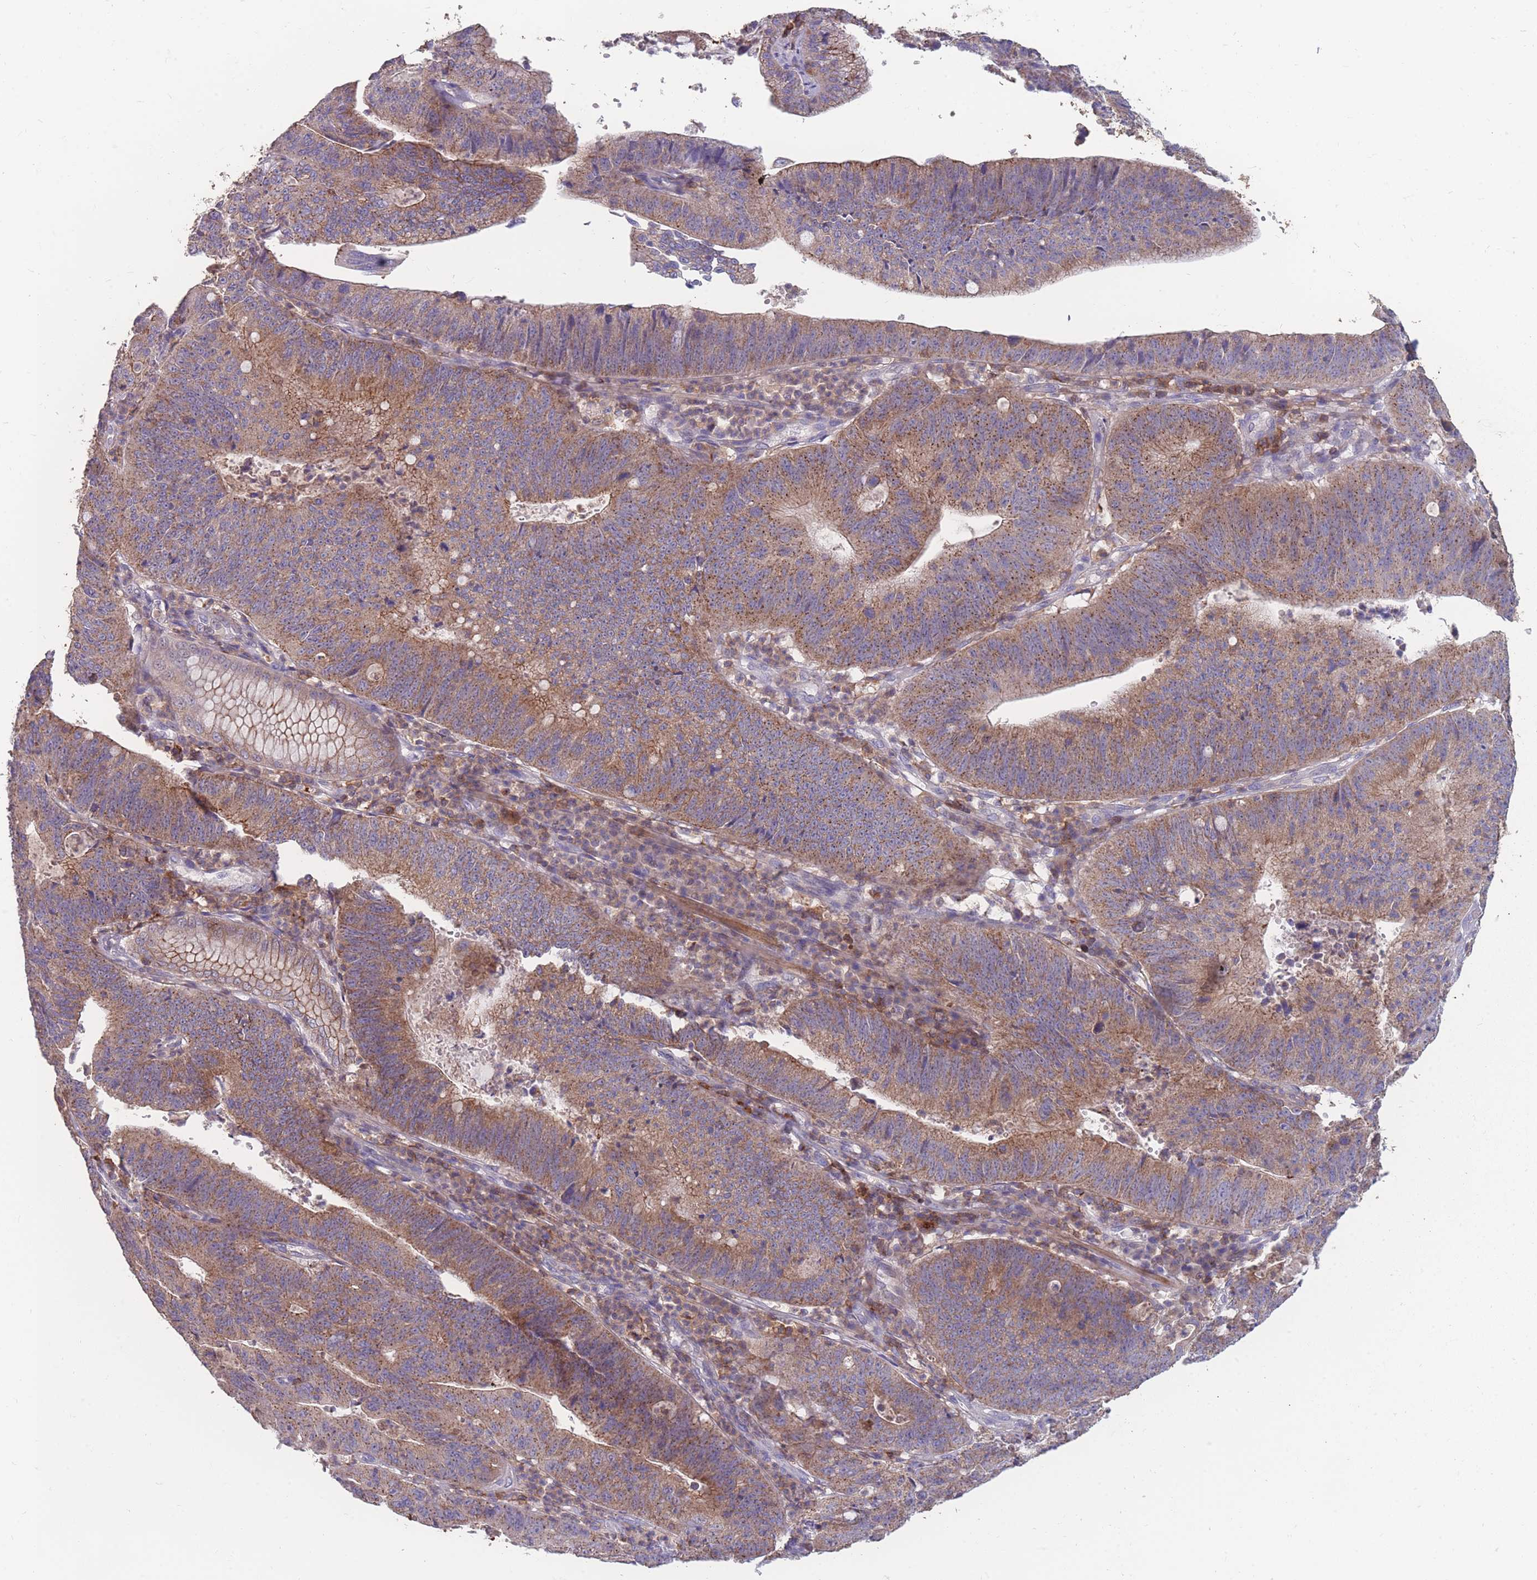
{"staining": {"intensity": "moderate", "quantity": ">75%", "location": "cytoplasmic/membranous"}, "tissue": "stomach cancer", "cell_type": "Tumor cells", "image_type": "cancer", "snomed": [{"axis": "morphology", "description": "Adenocarcinoma, NOS"}, {"axis": "topography", "description": "Stomach"}], "caption": "Immunohistochemical staining of stomach cancer exhibits medium levels of moderate cytoplasmic/membranous protein expression in approximately >75% of tumor cells.", "gene": "CD33", "patient": {"sex": "male", "age": 59}}